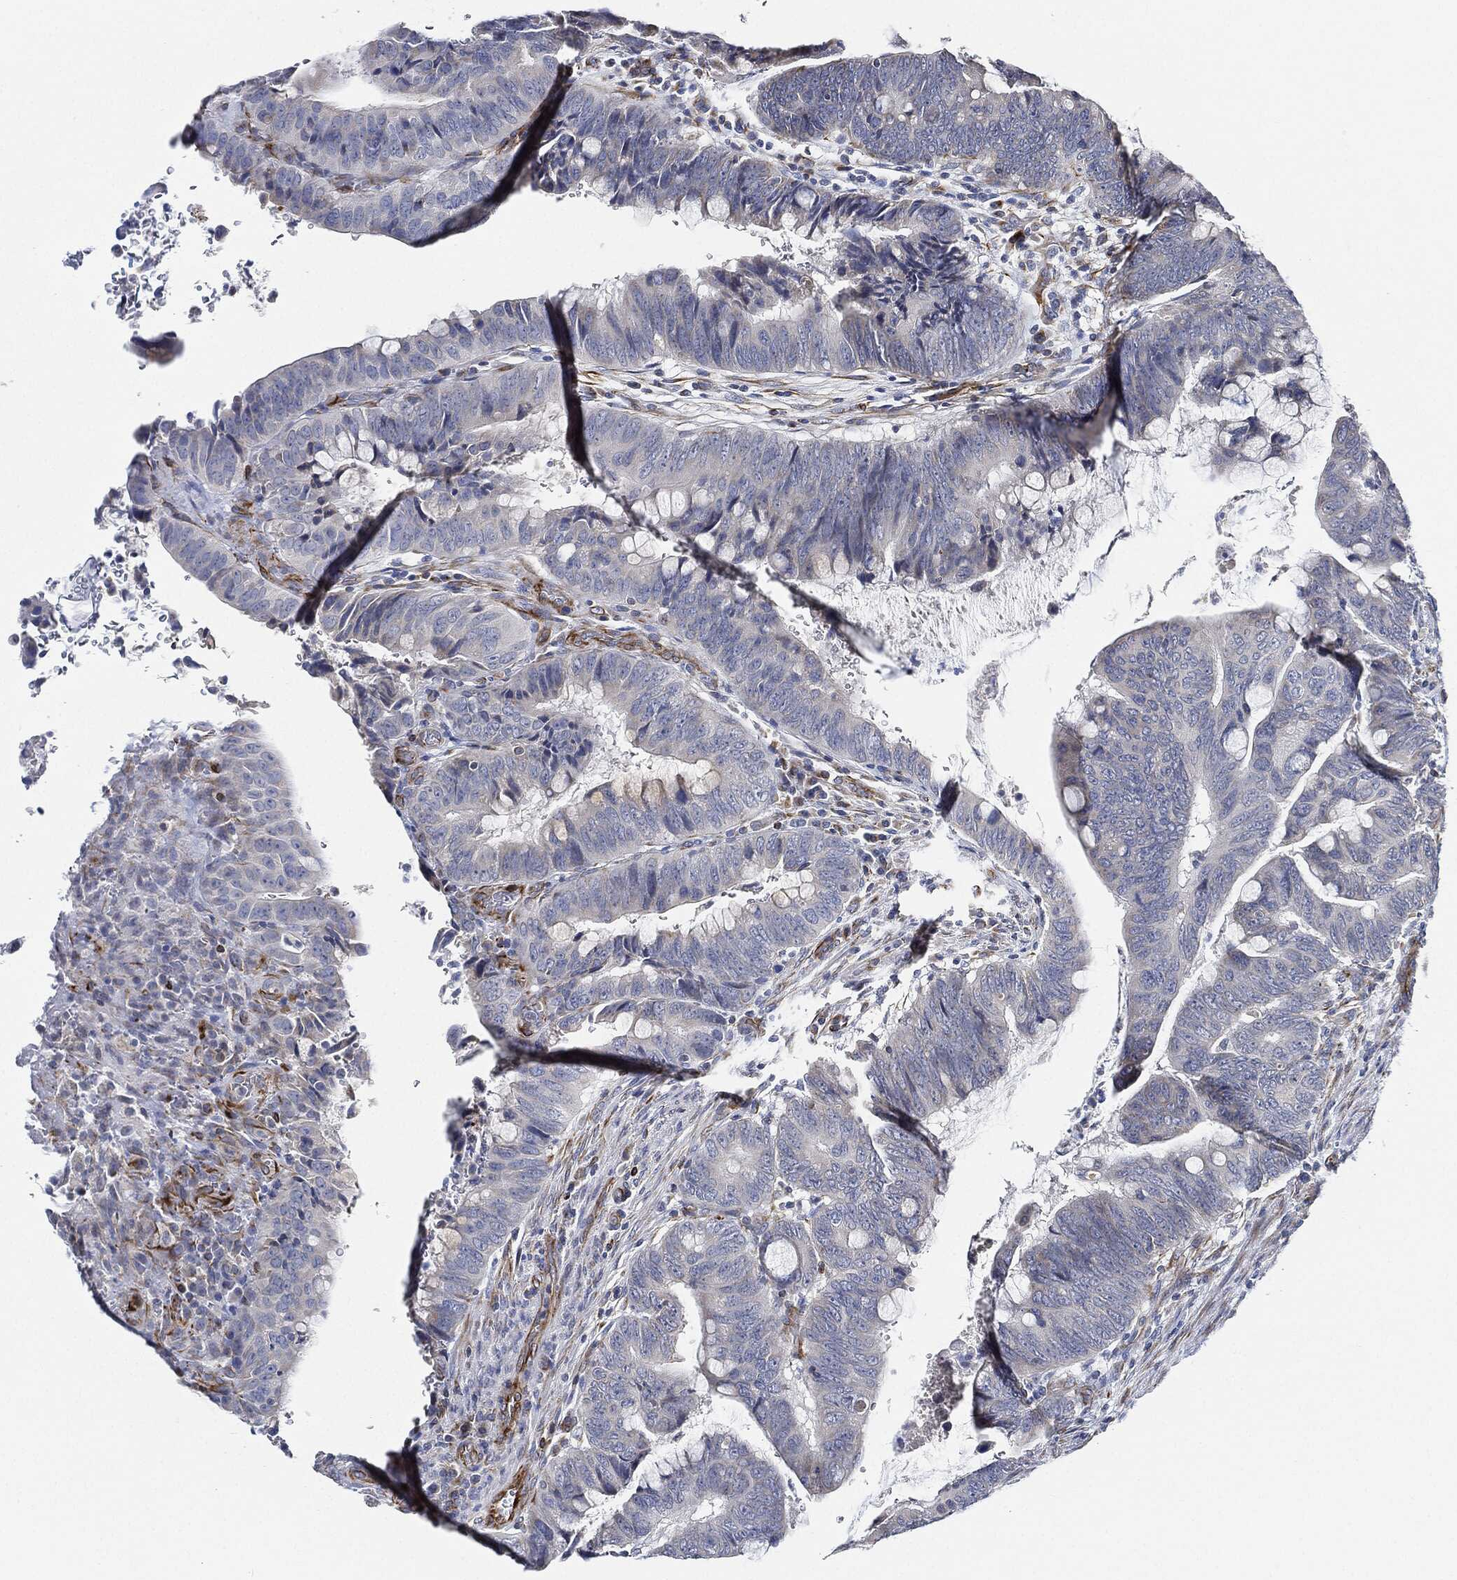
{"staining": {"intensity": "negative", "quantity": "none", "location": "none"}, "tissue": "colorectal cancer", "cell_type": "Tumor cells", "image_type": "cancer", "snomed": [{"axis": "morphology", "description": "Normal tissue, NOS"}, {"axis": "morphology", "description": "Adenocarcinoma, NOS"}, {"axis": "topography", "description": "Rectum"}, {"axis": "topography", "description": "Peripheral nerve tissue"}], "caption": "Immunohistochemistry histopathology image of neoplastic tissue: colorectal adenocarcinoma stained with DAB (3,3'-diaminobenzidine) exhibits no significant protein staining in tumor cells.", "gene": "THSD1", "patient": {"sex": "male", "age": 92}}